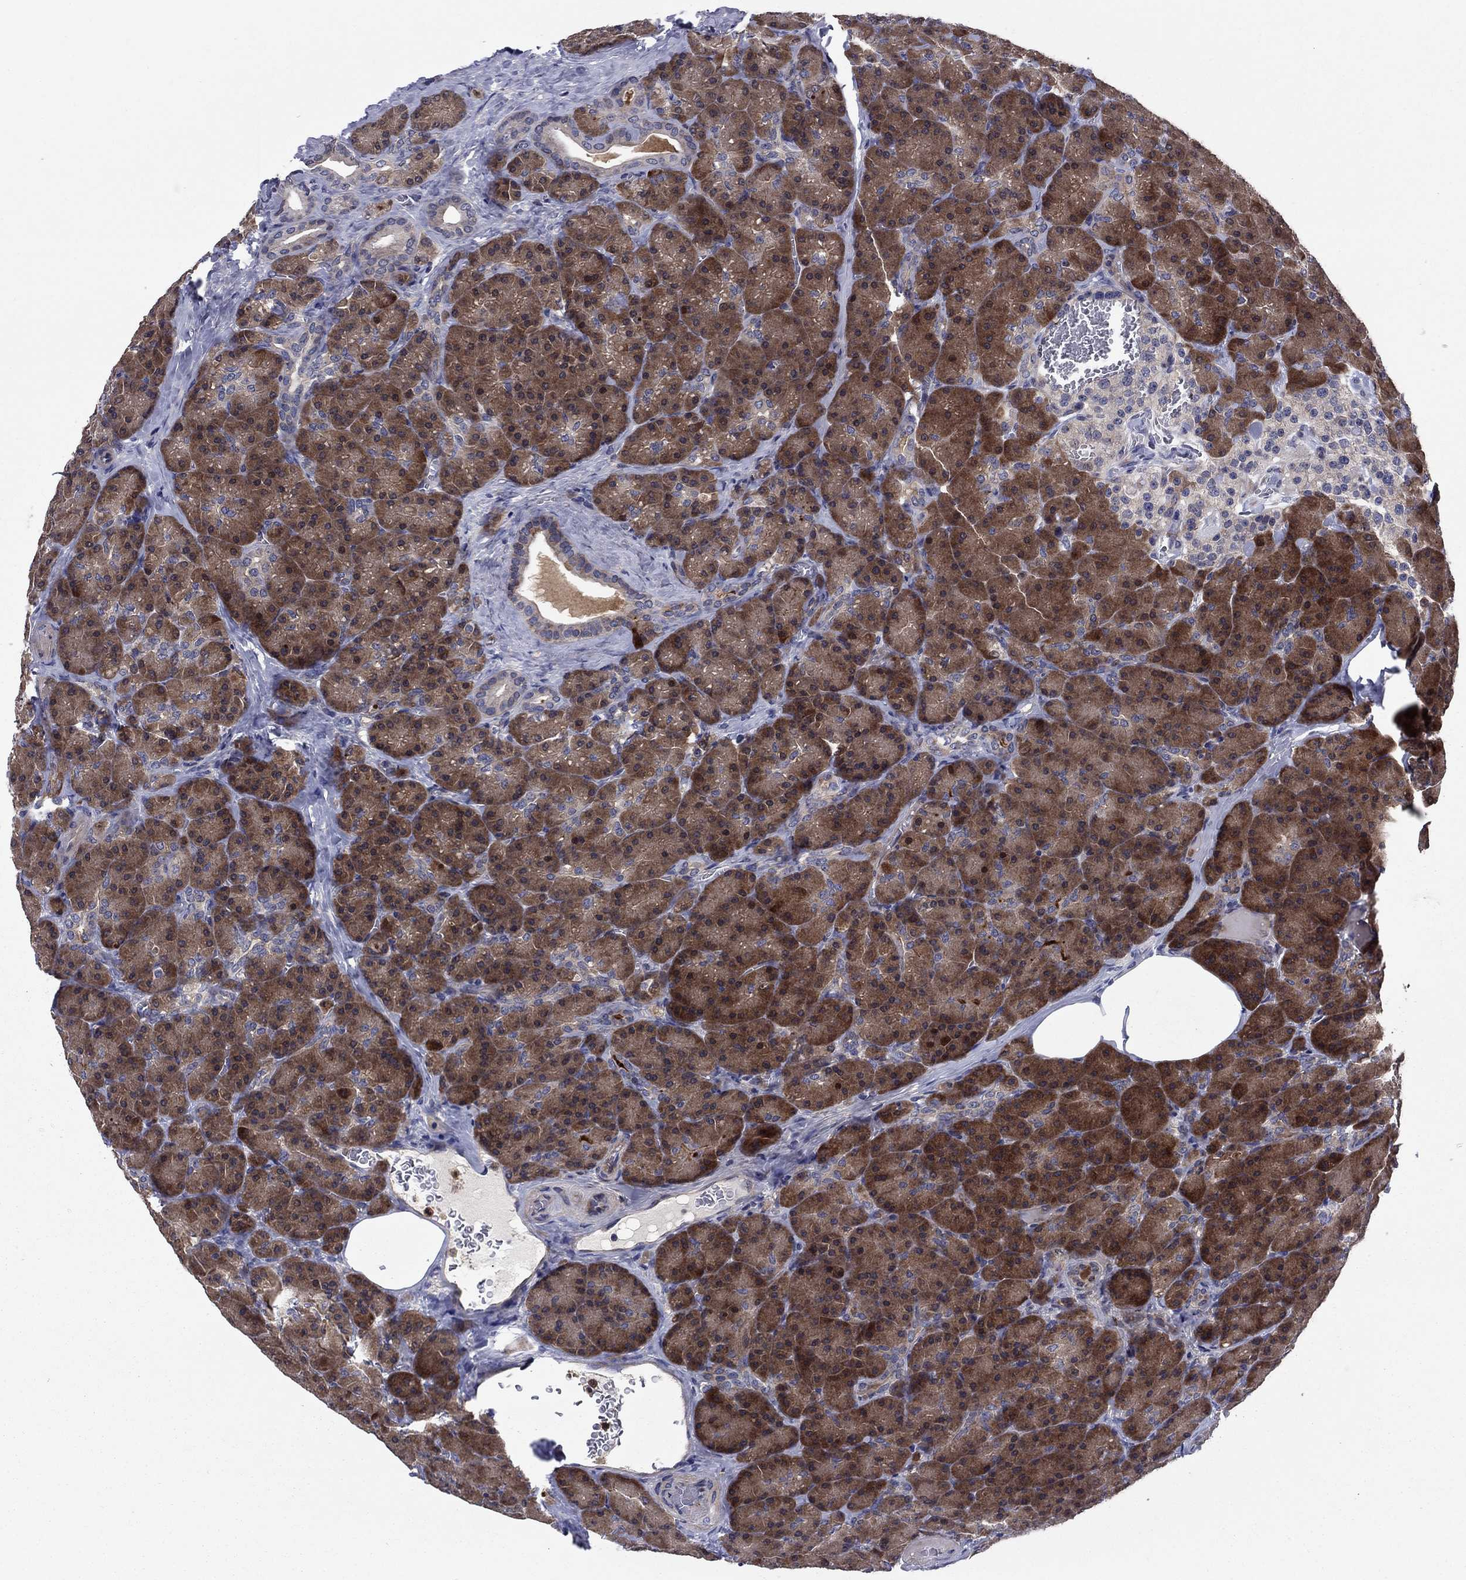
{"staining": {"intensity": "strong", "quantity": "25%-75%", "location": "cytoplasmic/membranous"}, "tissue": "pancreas", "cell_type": "Exocrine glandular cells", "image_type": "normal", "snomed": [{"axis": "morphology", "description": "Normal tissue, NOS"}, {"axis": "topography", "description": "Pancreas"}], "caption": "High-power microscopy captured an immunohistochemistry (IHC) histopathology image of normal pancreas, revealing strong cytoplasmic/membranous staining in approximately 25%-75% of exocrine glandular cells. The protein of interest is stained brown, and the nuclei are stained in blue (DAB (3,3'-diaminobenzidine) IHC with brightfield microscopy, high magnification).", "gene": "MSRB1", "patient": {"sex": "male", "age": 57}}